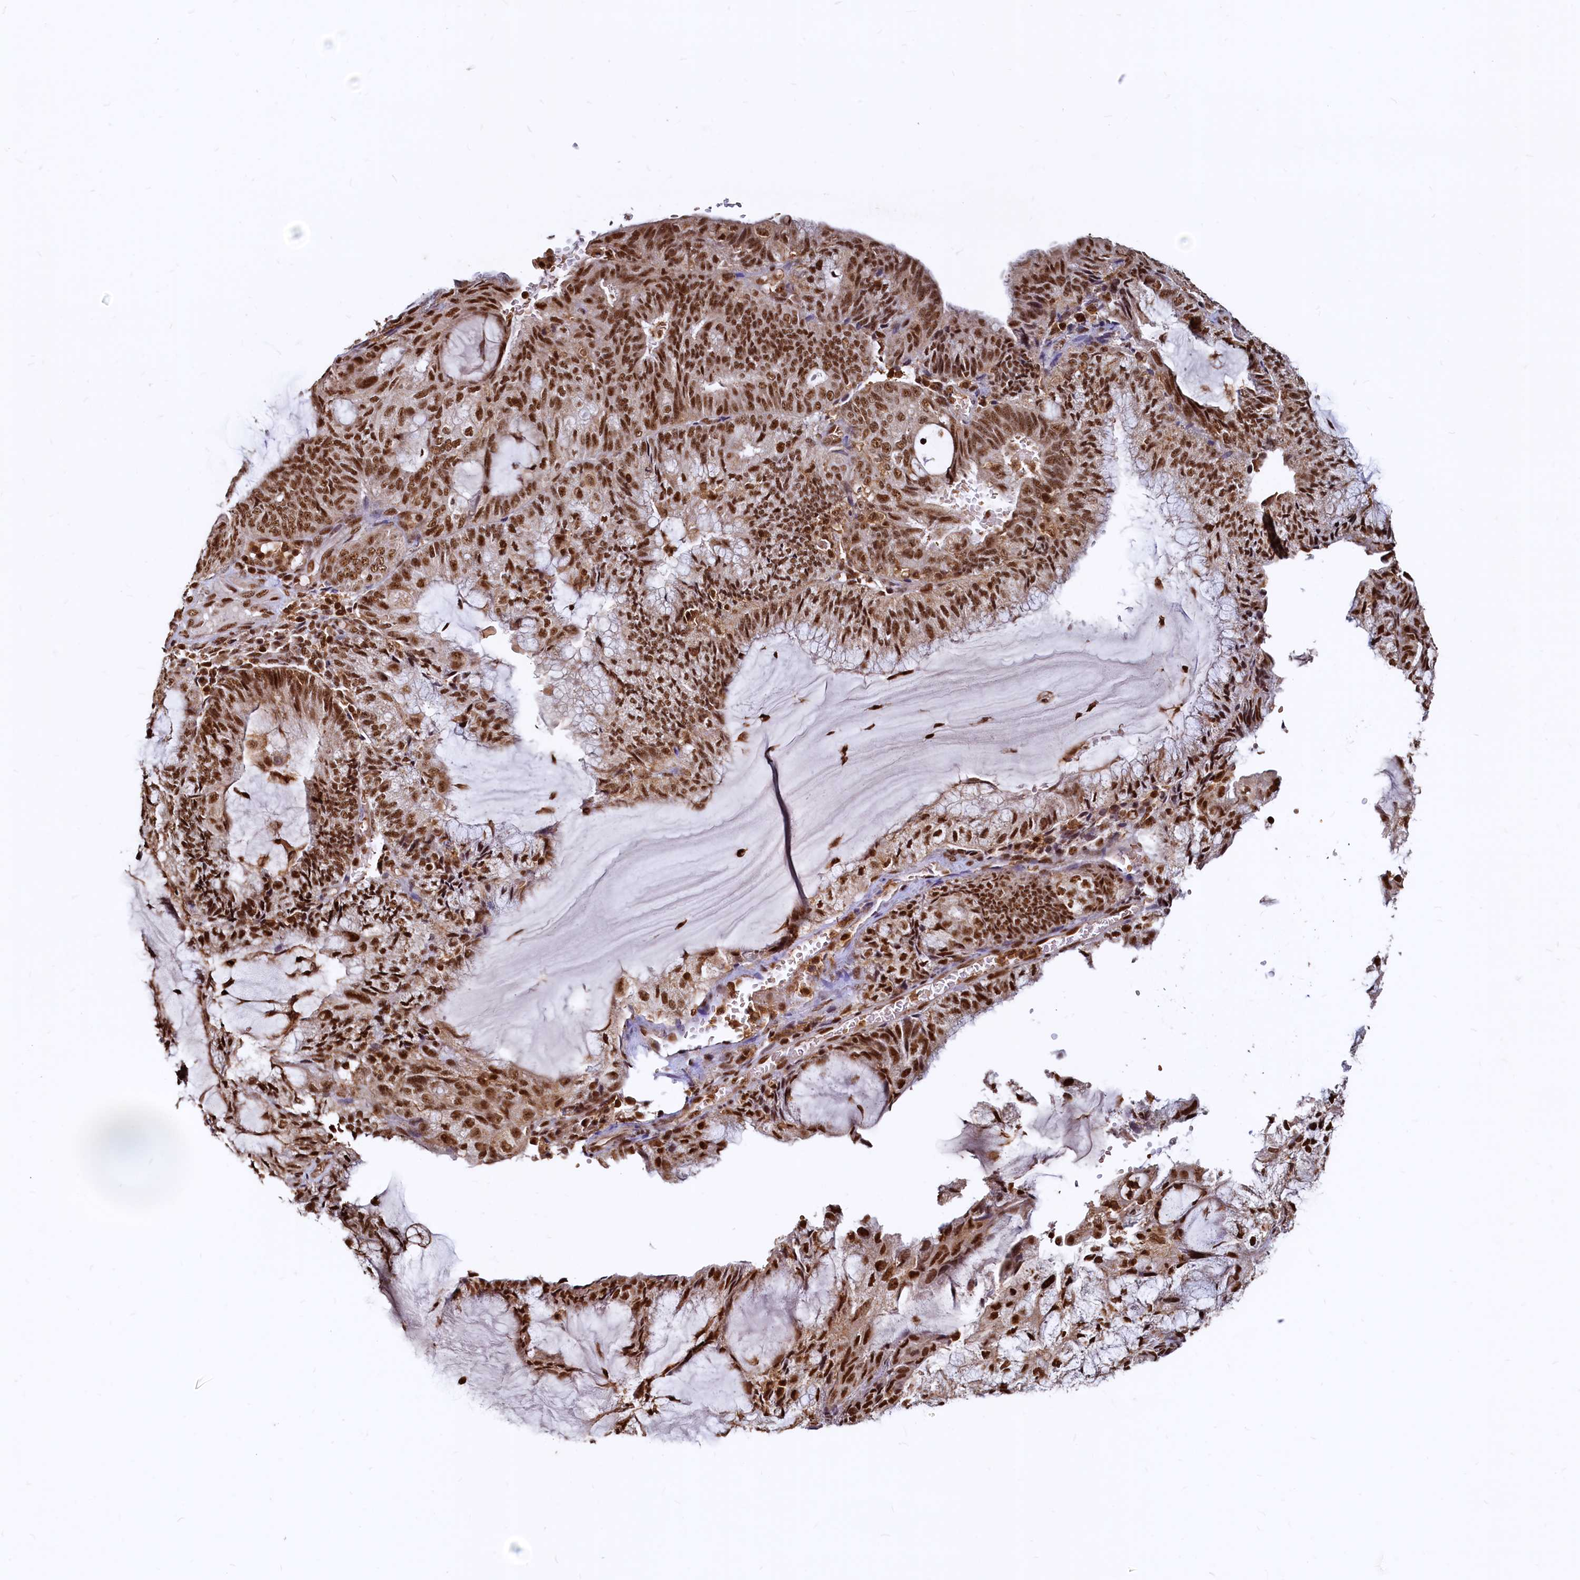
{"staining": {"intensity": "strong", "quantity": ">75%", "location": "nuclear"}, "tissue": "endometrial cancer", "cell_type": "Tumor cells", "image_type": "cancer", "snomed": [{"axis": "morphology", "description": "Adenocarcinoma, NOS"}, {"axis": "topography", "description": "Endometrium"}], "caption": "About >75% of tumor cells in endometrial adenocarcinoma exhibit strong nuclear protein positivity as visualized by brown immunohistochemical staining.", "gene": "RSRC2", "patient": {"sex": "female", "age": 81}}